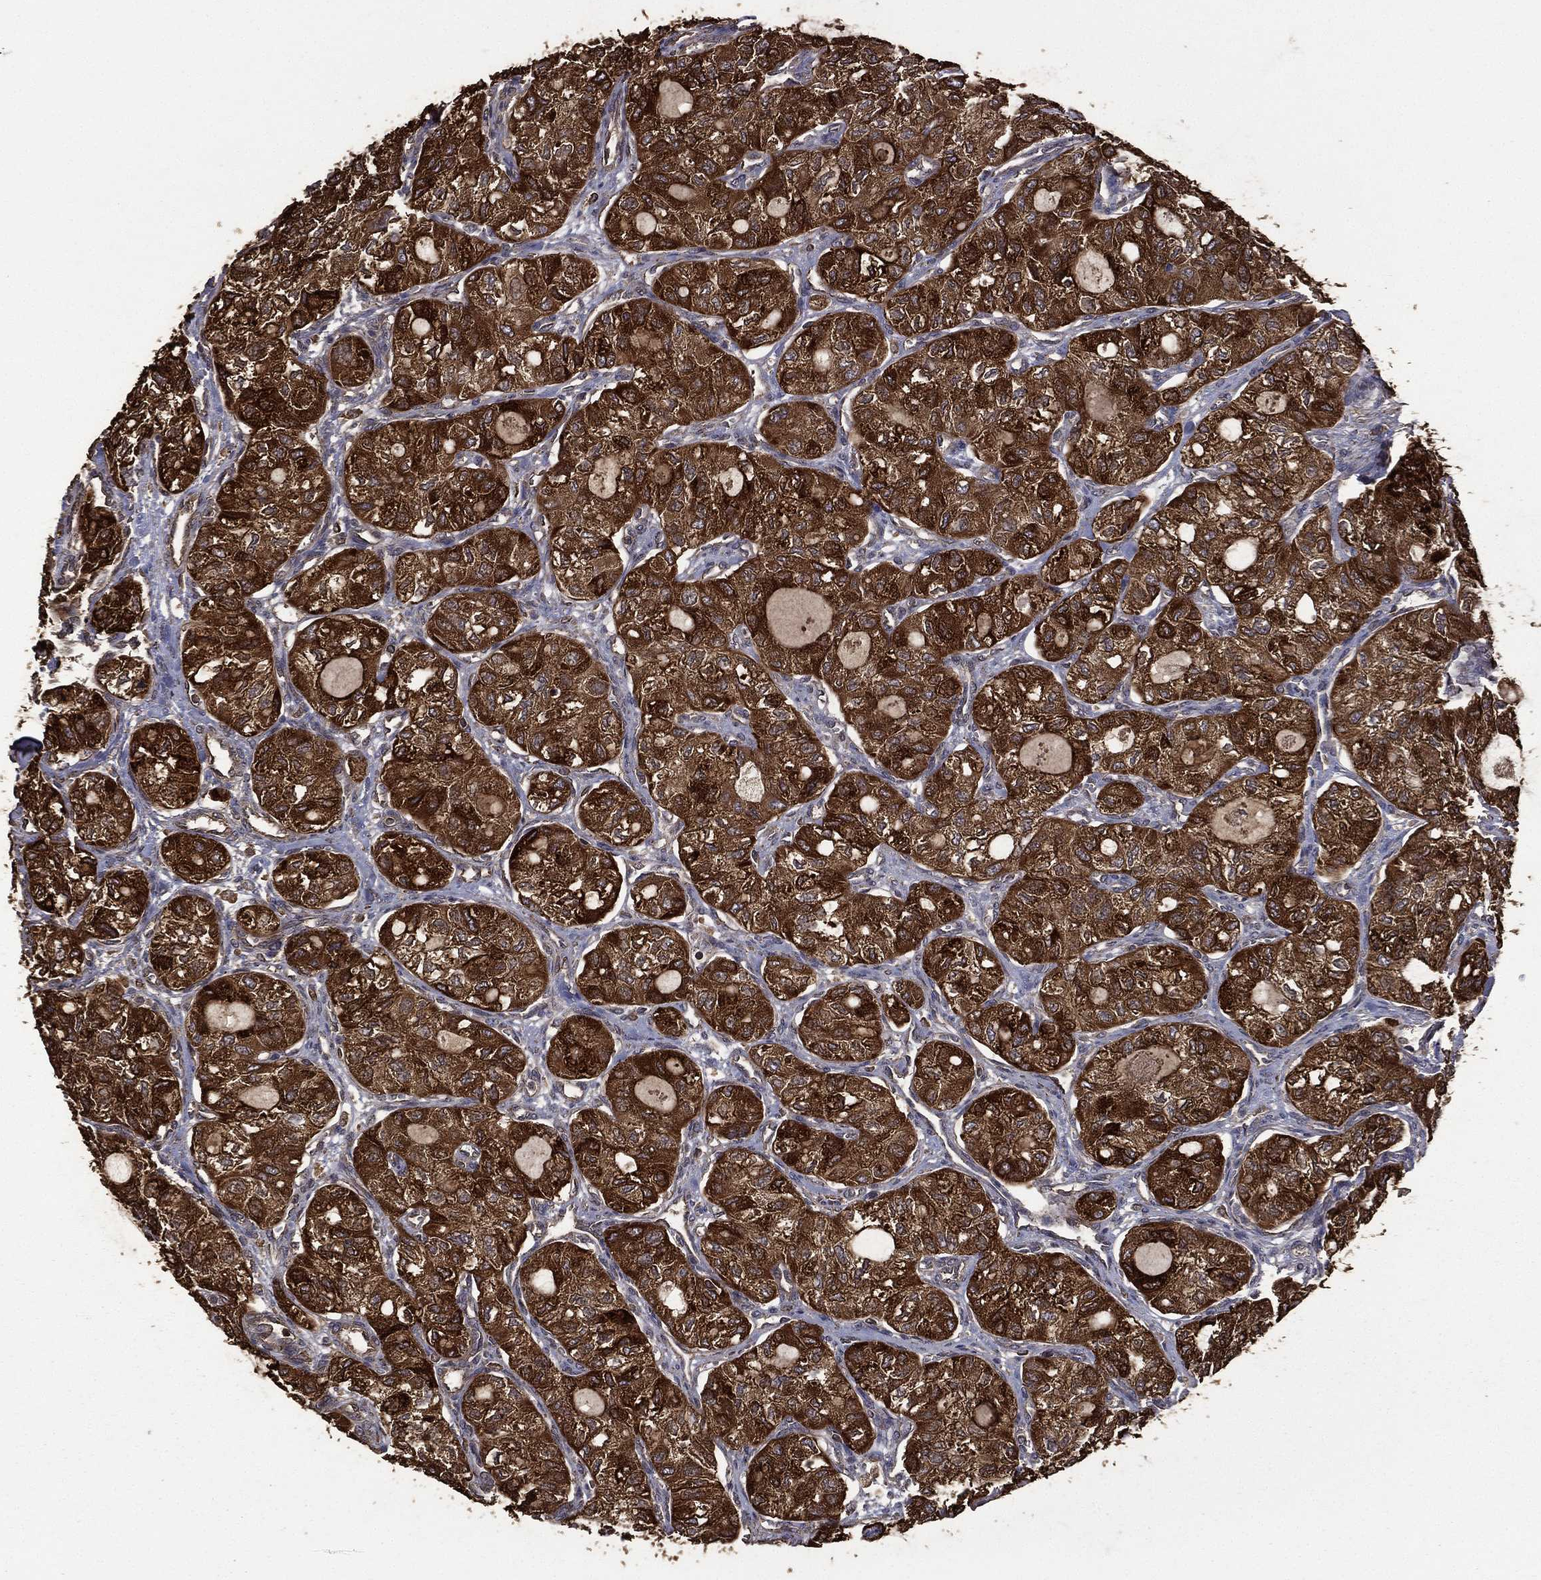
{"staining": {"intensity": "strong", "quantity": ">75%", "location": "cytoplasmic/membranous"}, "tissue": "thyroid cancer", "cell_type": "Tumor cells", "image_type": "cancer", "snomed": [{"axis": "morphology", "description": "Follicular adenoma carcinoma, NOS"}, {"axis": "topography", "description": "Thyroid gland"}], "caption": "Tumor cells show strong cytoplasmic/membranous positivity in about >75% of cells in thyroid cancer (follicular adenoma carcinoma).", "gene": "METTL27", "patient": {"sex": "male", "age": 75}}